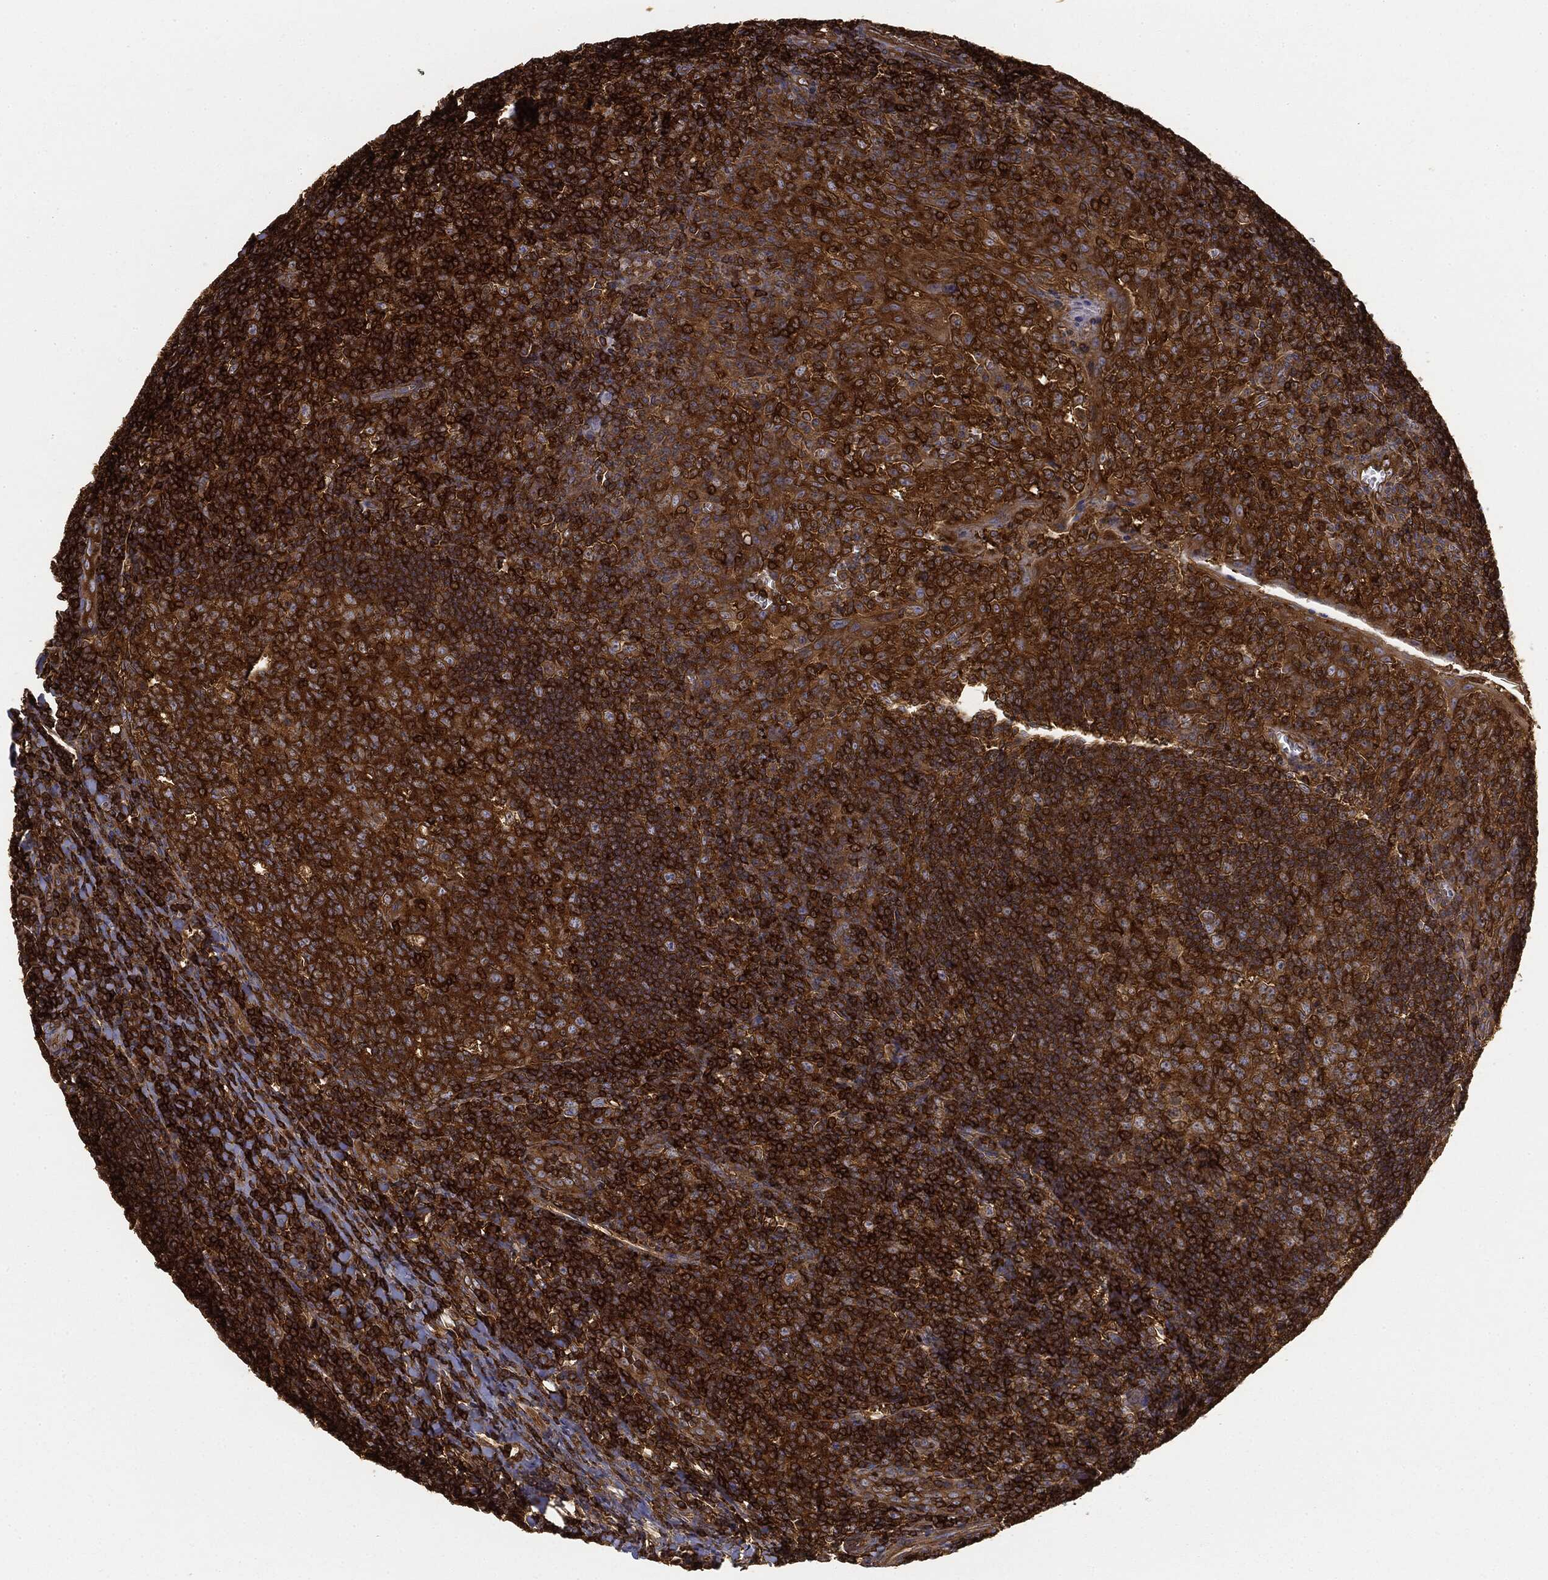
{"staining": {"intensity": "strong", "quantity": ">75%", "location": "cytoplasmic/membranous"}, "tissue": "tonsil", "cell_type": "Germinal center cells", "image_type": "normal", "snomed": [{"axis": "morphology", "description": "Normal tissue, NOS"}, {"axis": "topography", "description": "Tonsil"}], "caption": "IHC staining of benign tonsil, which shows high levels of strong cytoplasmic/membranous staining in approximately >75% of germinal center cells indicating strong cytoplasmic/membranous protein positivity. The staining was performed using DAB (3,3'-diaminobenzidine) (brown) for protein detection and nuclei were counterstained in hematoxylin (blue).", "gene": "WDR1", "patient": {"sex": "male", "age": 20}}